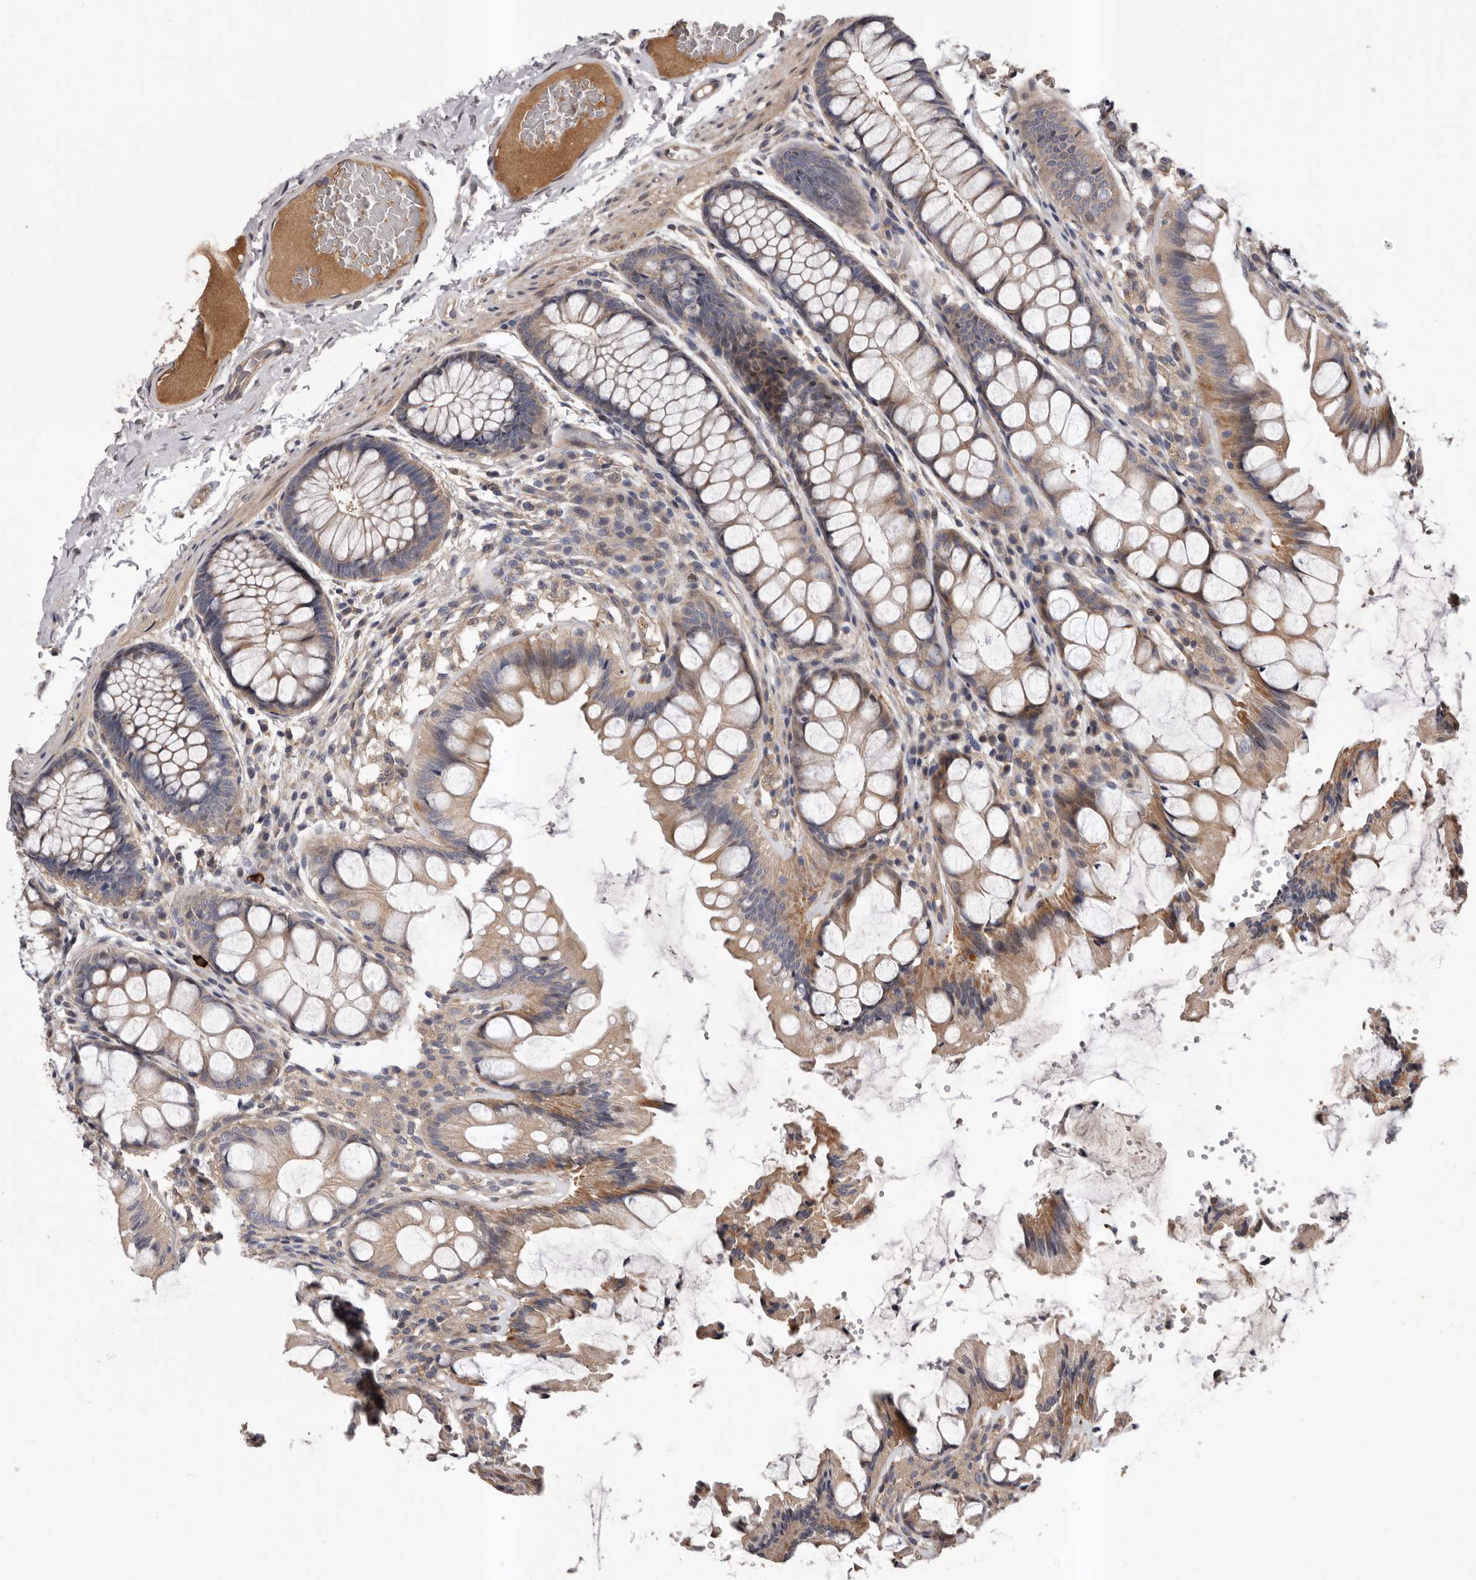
{"staining": {"intensity": "negative", "quantity": "none", "location": "none"}, "tissue": "colon", "cell_type": "Endothelial cells", "image_type": "normal", "snomed": [{"axis": "morphology", "description": "Normal tissue, NOS"}, {"axis": "topography", "description": "Colon"}], "caption": "IHC micrograph of unremarkable colon: colon stained with DAB shows no significant protein expression in endothelial cells.", "gene": "PRKD1", "patient": {"sex": "male", "age": 47}}